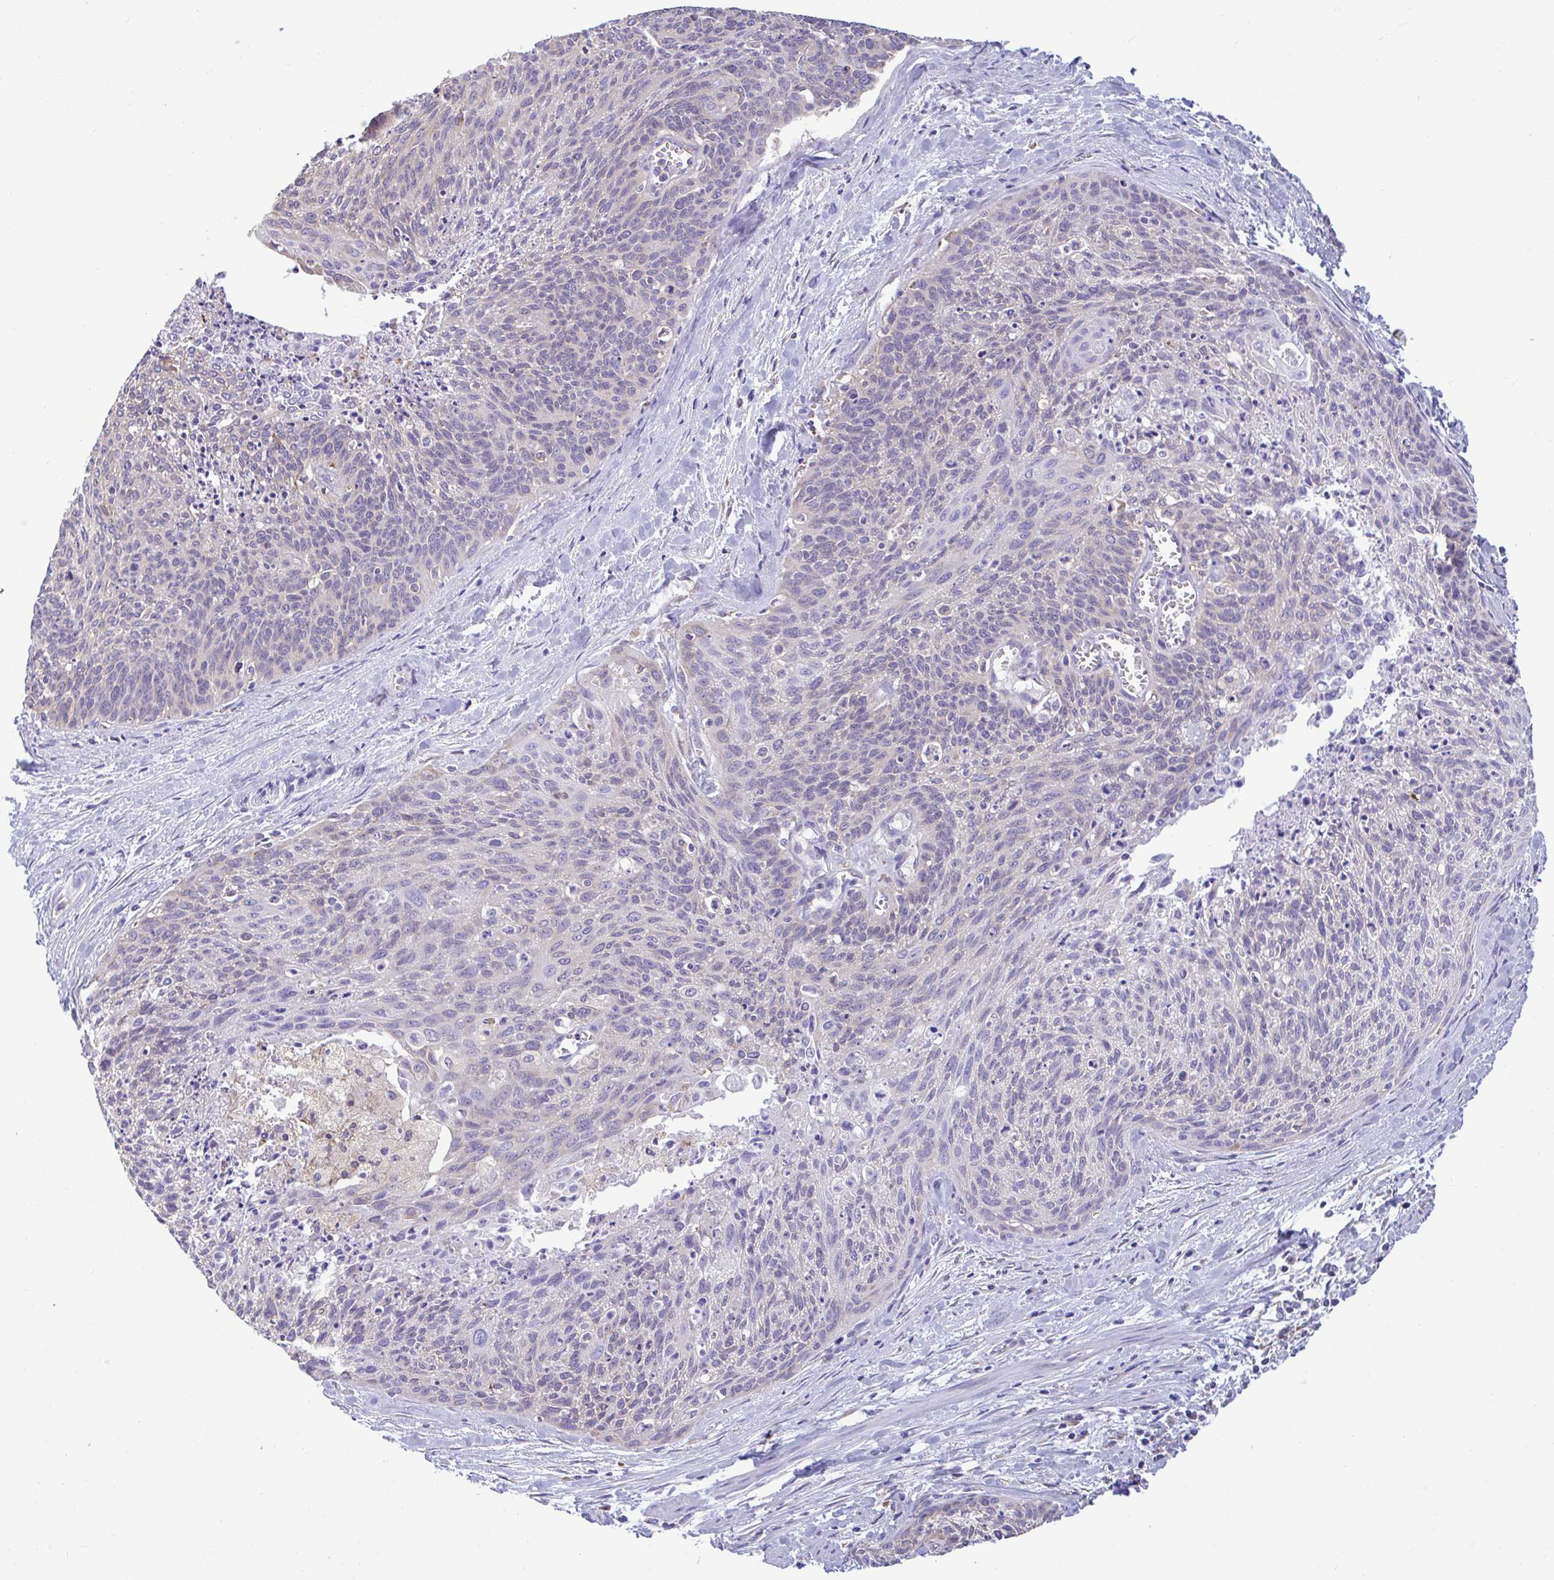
{"staining": {"intensity": "negative", "quantity": "none", "location": "none"}, "tissue": "cervical cancer", "cell_type": "Tumor cells", "image_type": "cancer", "snomed": [{"axis": "morphology", "description": "Squamous cell carcinoma, NOS"}, {"axis": "topography", "description": "Cervix"}], "caption": "Cervical cancer stained for a protein using immunohistochemistry (IHC) demonstrates no positivity tumor cells.", "gene": "PIGK", "patient": {"sex": "female", "age": 55}}